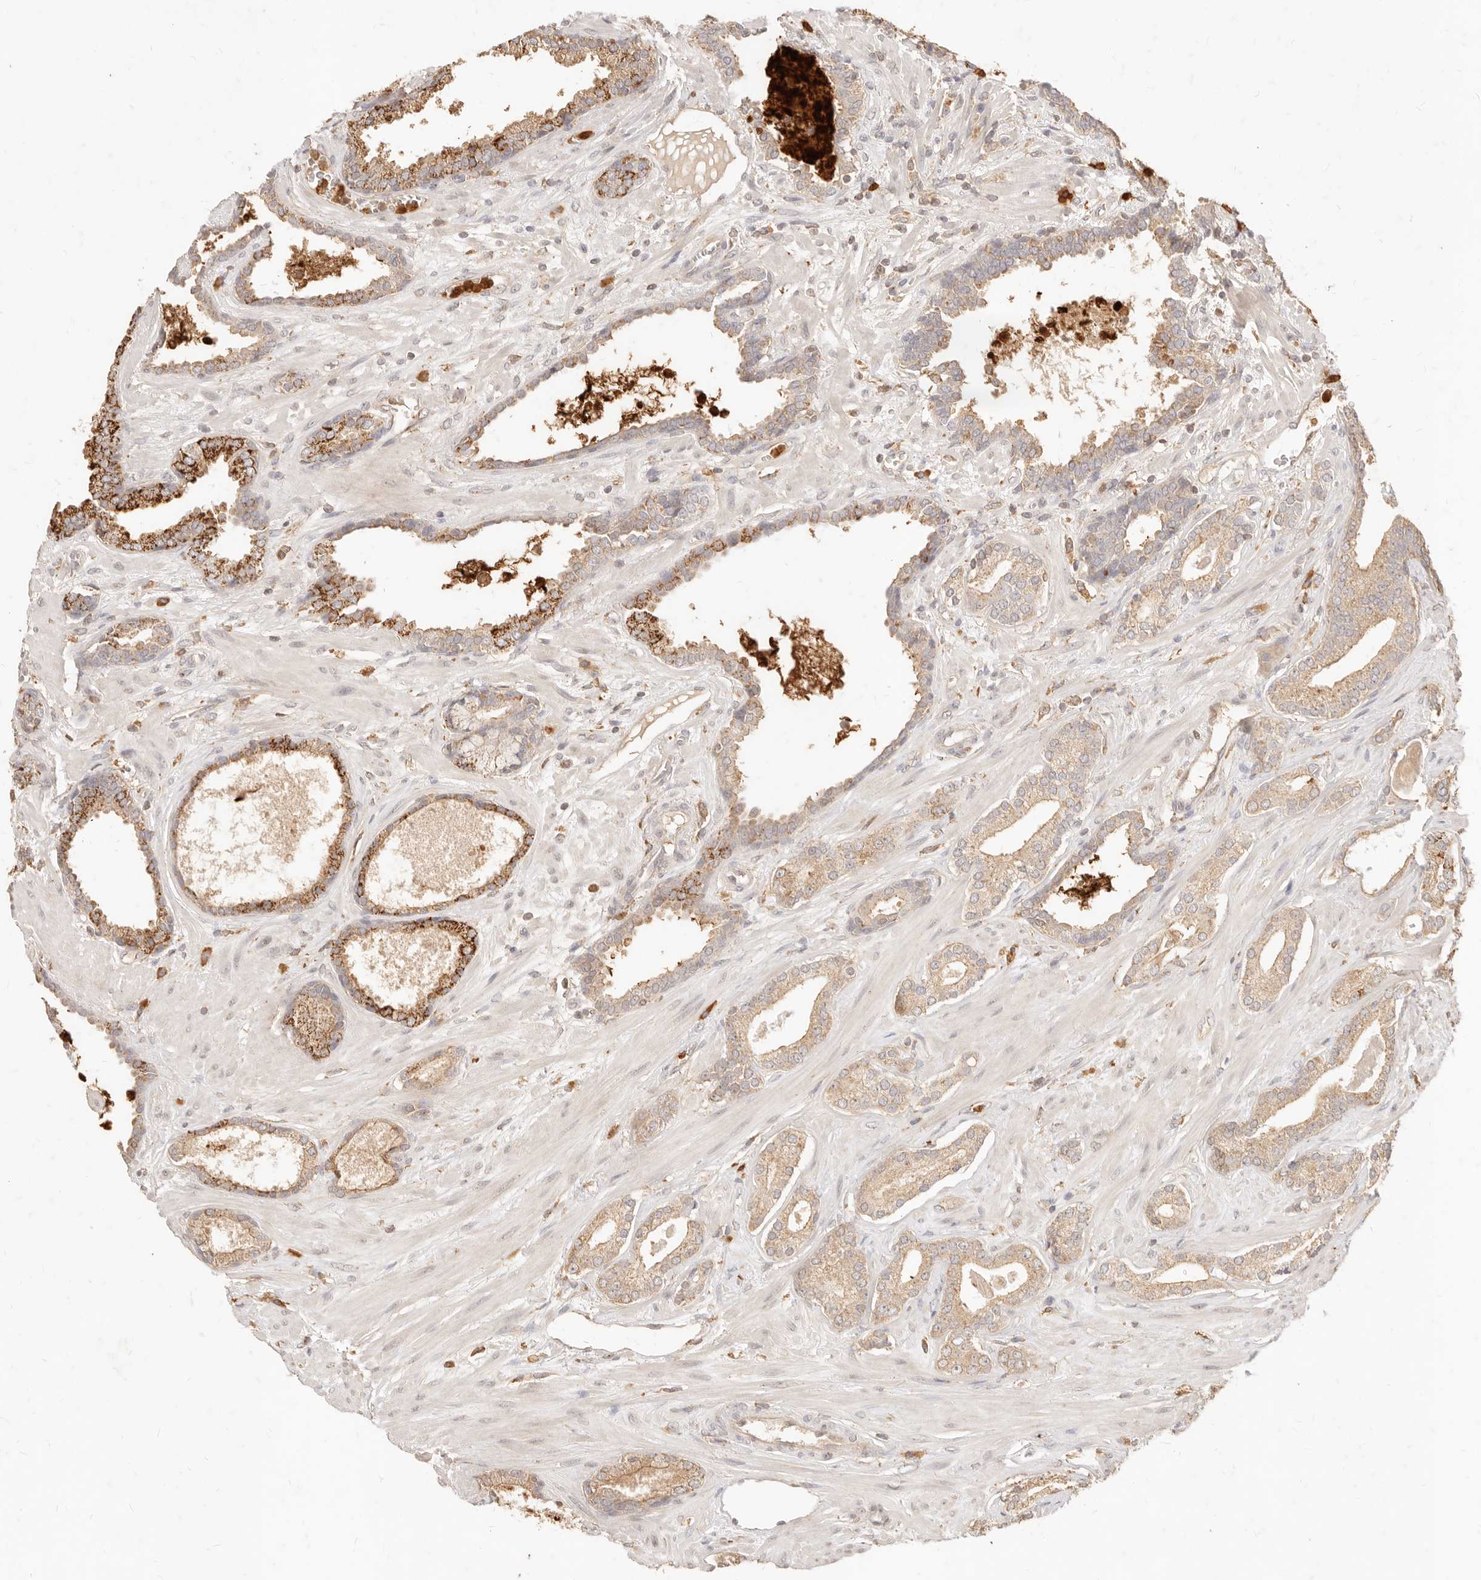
{"staining": {"intensity": "moderate", "quantity": ">75%", "location": "cytoplasmic/membranous"}, "tissue": "prostate cancer", "cell_type": "Tumor cells", "image_type": "cancer", "snomed": [{"axis": "morphology", "description": "Adenocarcinoma, Low grade"}, {"axis": "topography", "description": "Prostate"}], "caption": "A photomicrograph showing moderate cytoplasmic/membranous expression in about >75% of tumor cells in prostate adenocarcinoma (low-grade), as visualized by brown immunohistochemical staining.", "gene": "TMTC2", "patient": {"sex": "male", "age": 70}}